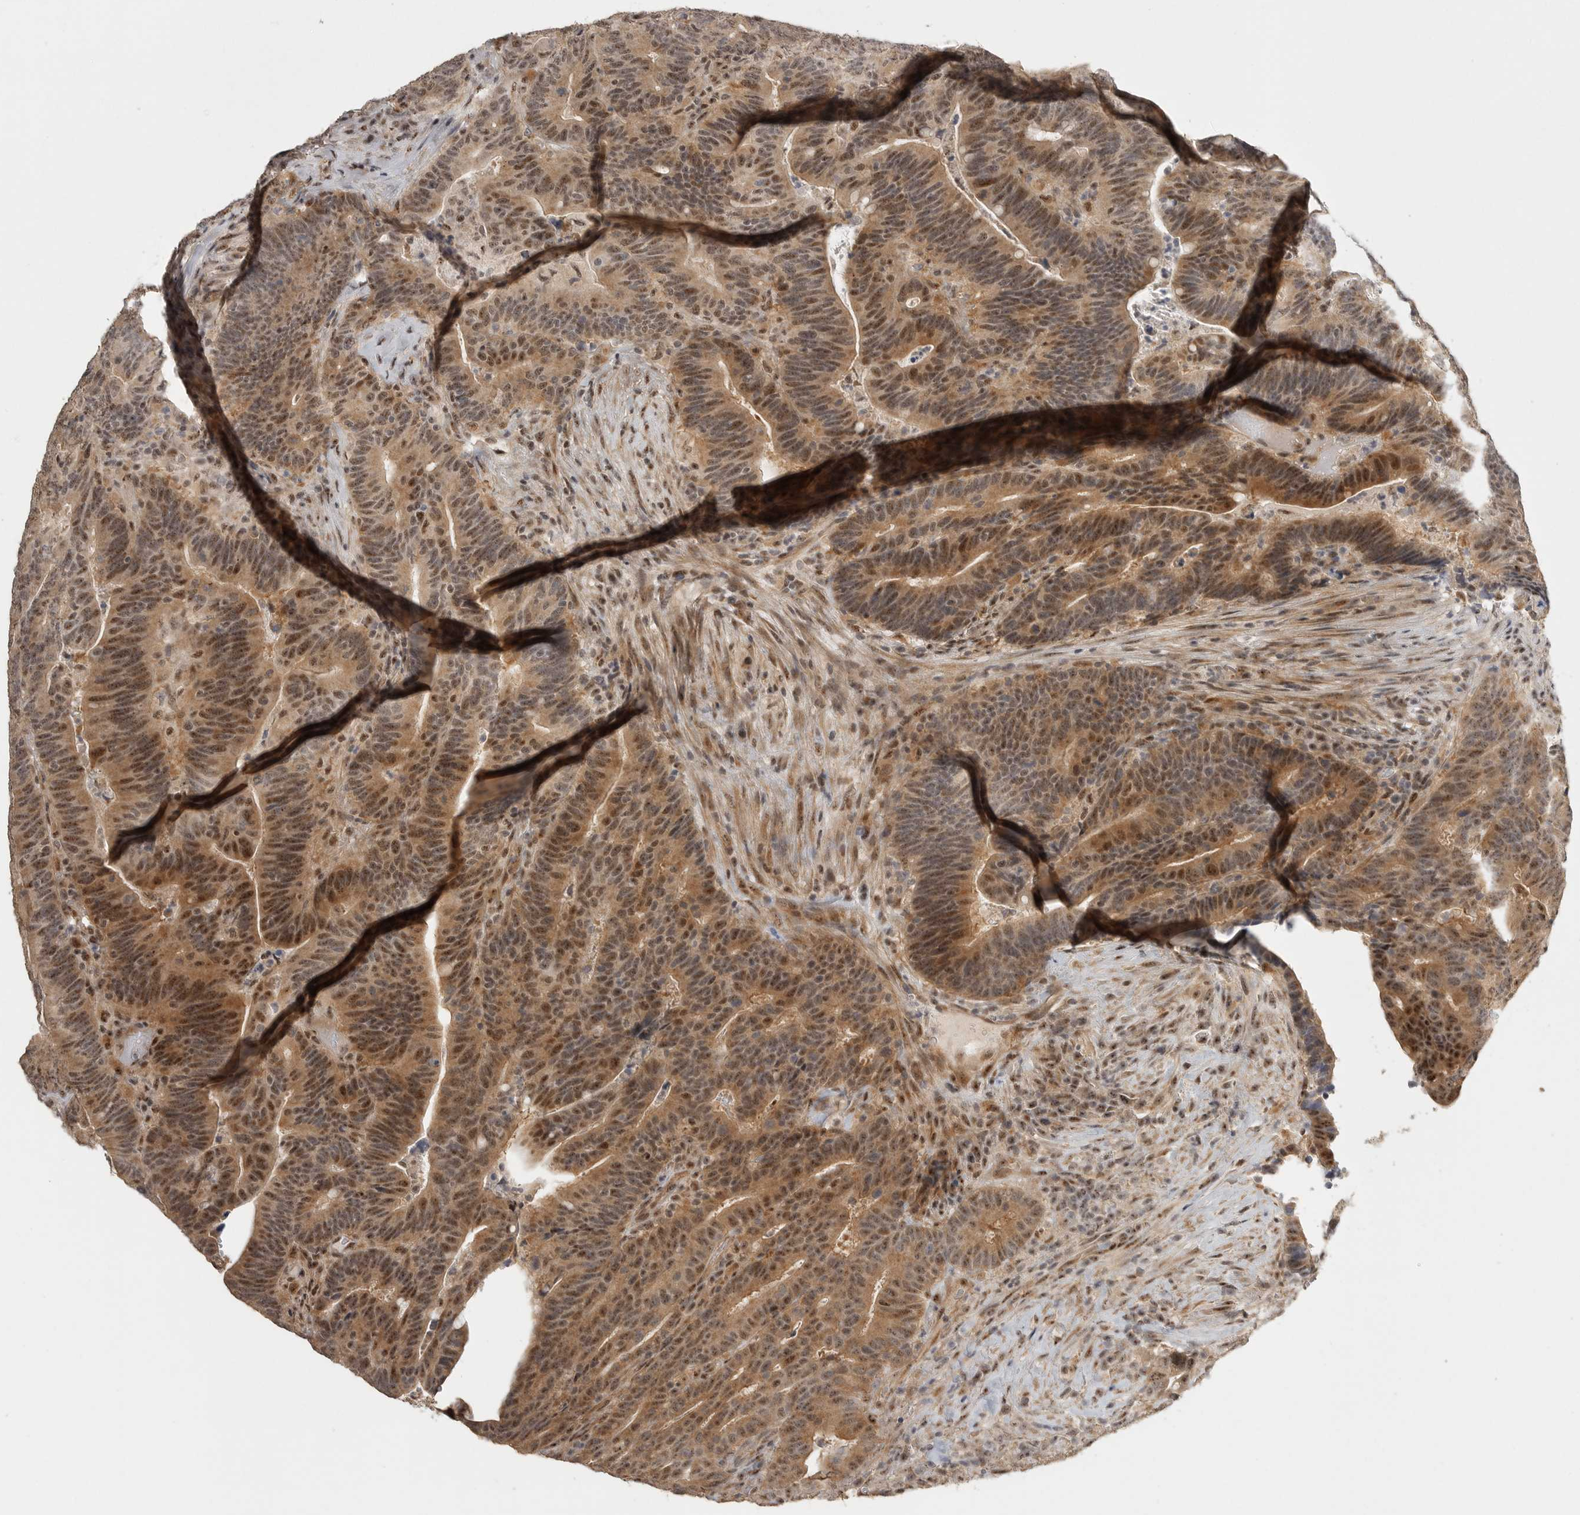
{"staining": {"intensity": "moderate", "quantity": ">75%", "location": "cytoplasmic/membranous,nuclear"}, "tissue": "colorectal cancer", "cell_type": "Tumor cells", "image_type": "cancer", "snomed": [{"axis": "morphology", "description": "Adenocarcinoma, NOS"}, {"axis": "topography", "description": "Colon"}], "caption": "A medium amount of moderate cytoplasmic/membranous and nuclear expression is present in about >75% of tumor cells in adenocarcinoma (colorectal) tissue.", "gene": "POMP", "patient": {"sex": "female", "age": 66}}